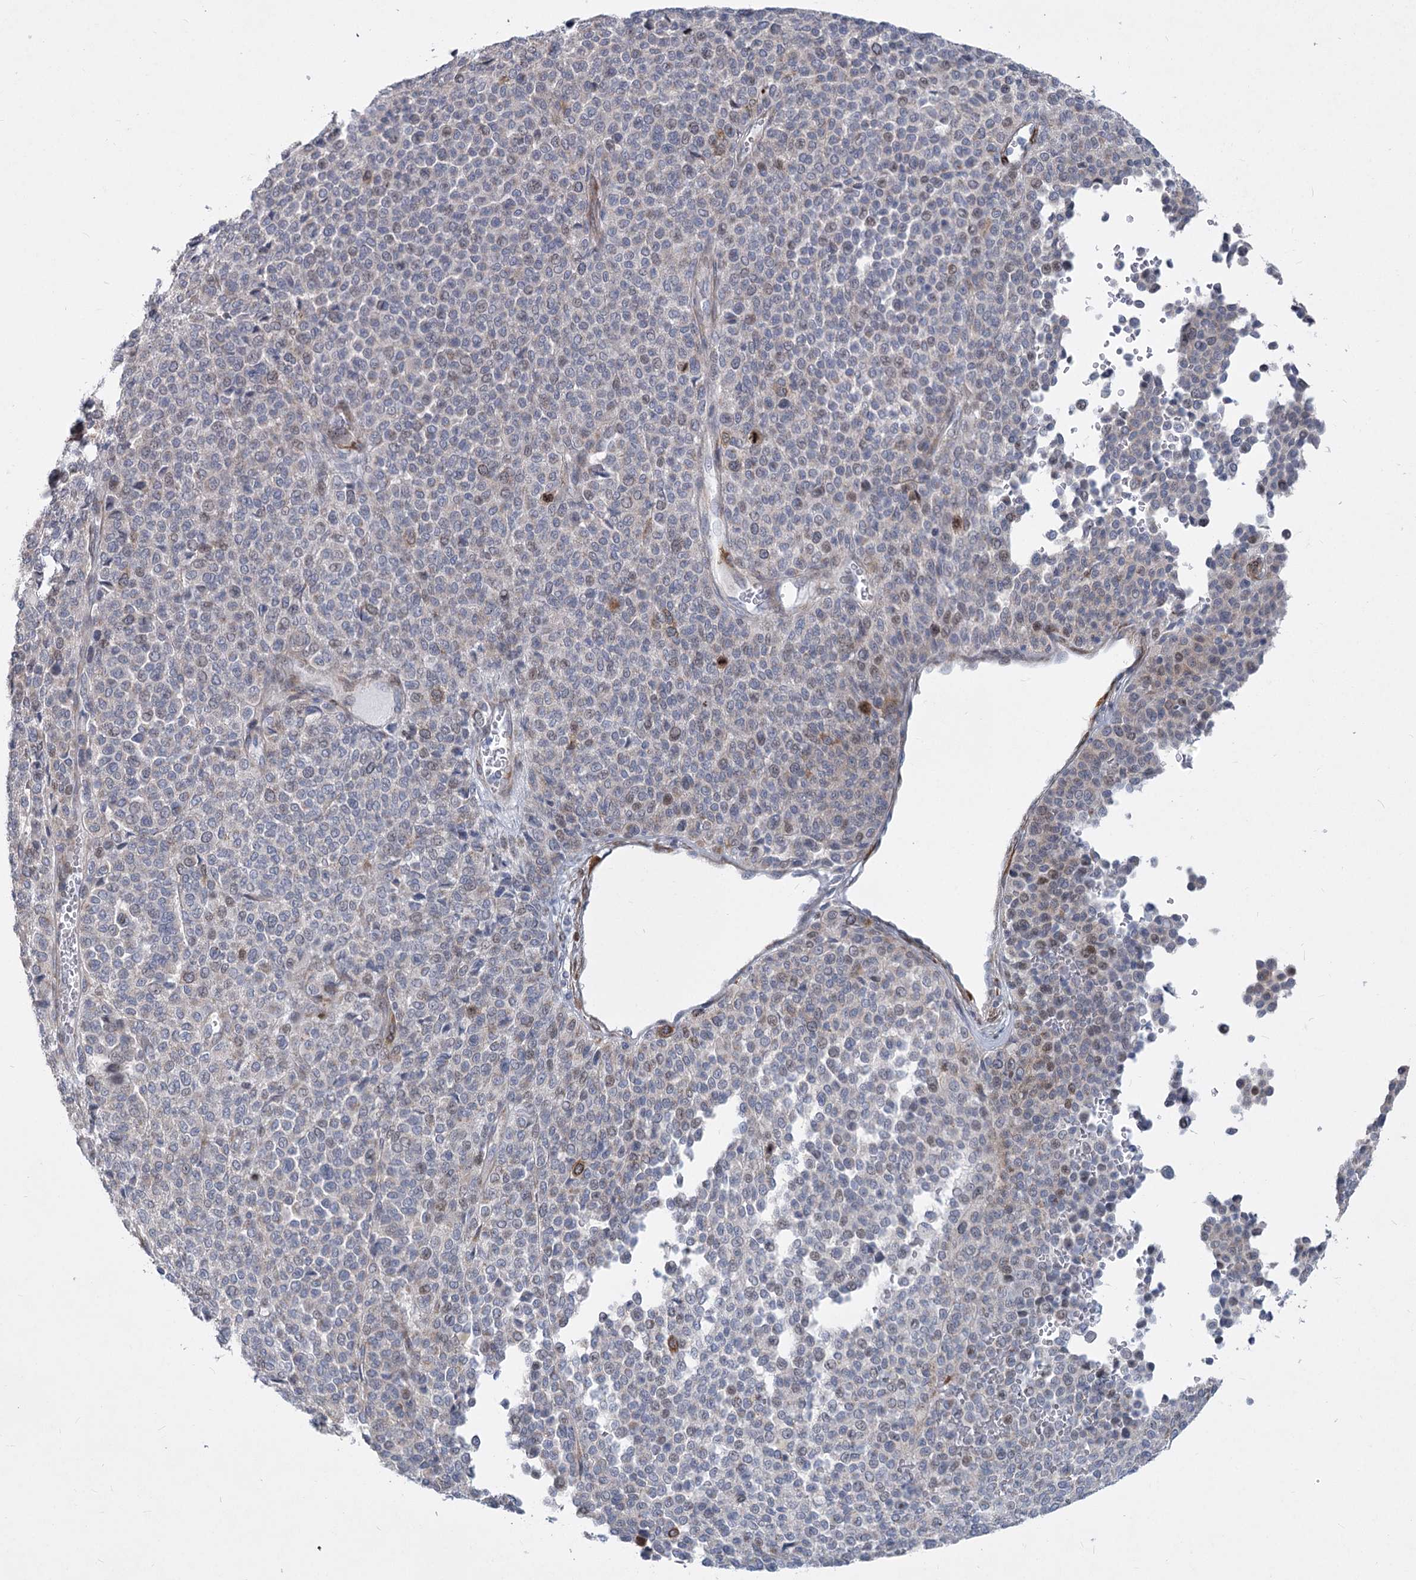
{"staining": {"intensity": "moderate", "quantity": "<25%", "location": "nuclear"}, "tissue": "melanoma", "cell_type": "Tumor cells", "image_type": "cancer", "snomed": [{"axis": "morphology", "description": "Malignant melanoma, Metastatic site"}, {"axis": "topography", "description": "Pancreas"}], "caption": "IHC of human melanoma shows low levels of moderate nuclear staining in about <25% of tumor cells. Nuclei are stained in blue.", "gene": "ABITRAM", "patient": {"sex": "female", "age": 30}}